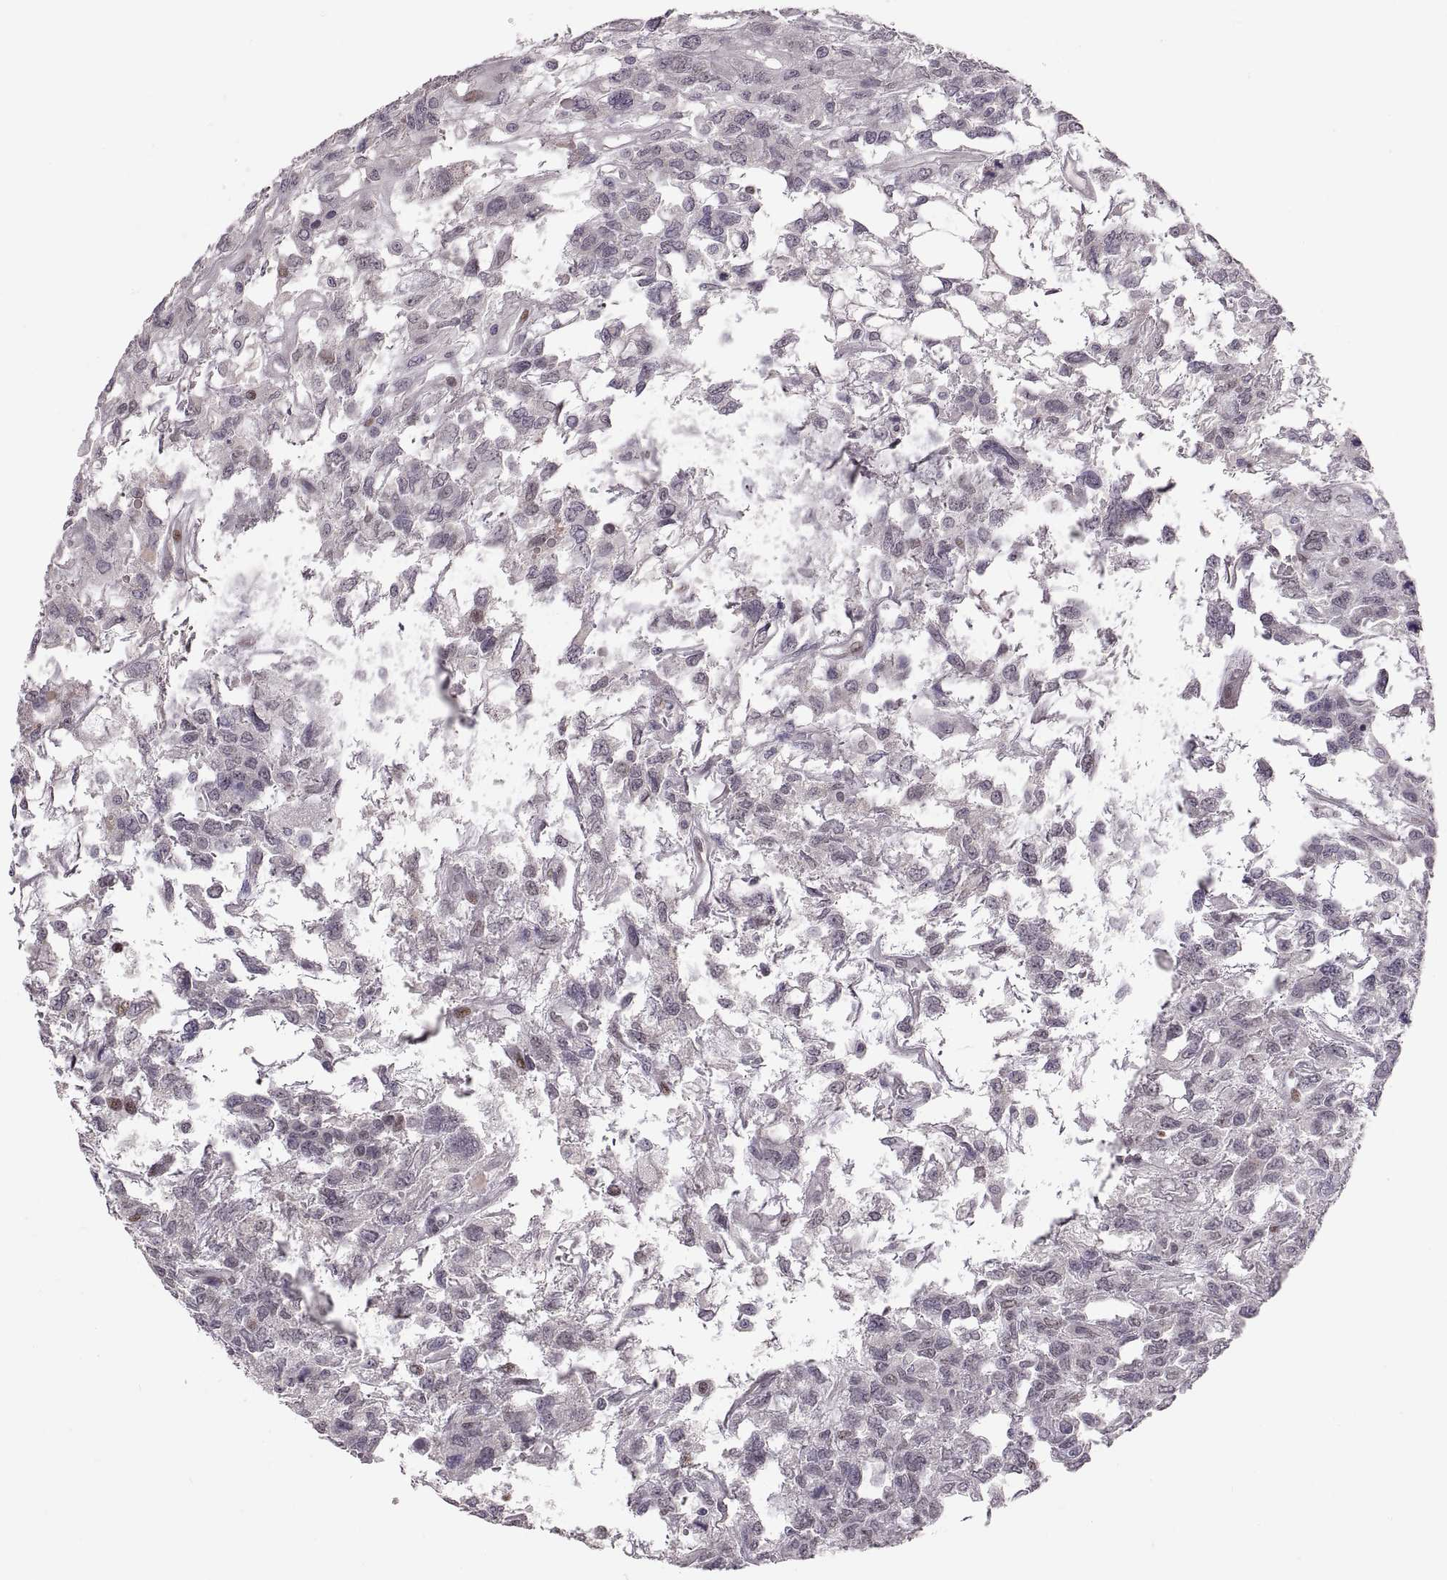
{"staining": {"intensity": "negative", "quantity": "none", "location": "none"}, "tissue": "testis cancer", "cell_type": "Tumor cells", "image_type": "cancer", "snomed": [{"axis": "morphology", "description": "Seminoma, NOS"}, {"axis": "topography", "description": "Testis"}], "caption": "IHC image of testis cancer stained for a protein (brown), which displays no staining in tumor cells. (DAB IHC, high magnification).", "gene": "SNAI1", "patient": {"sex": "male", "age": 52}}